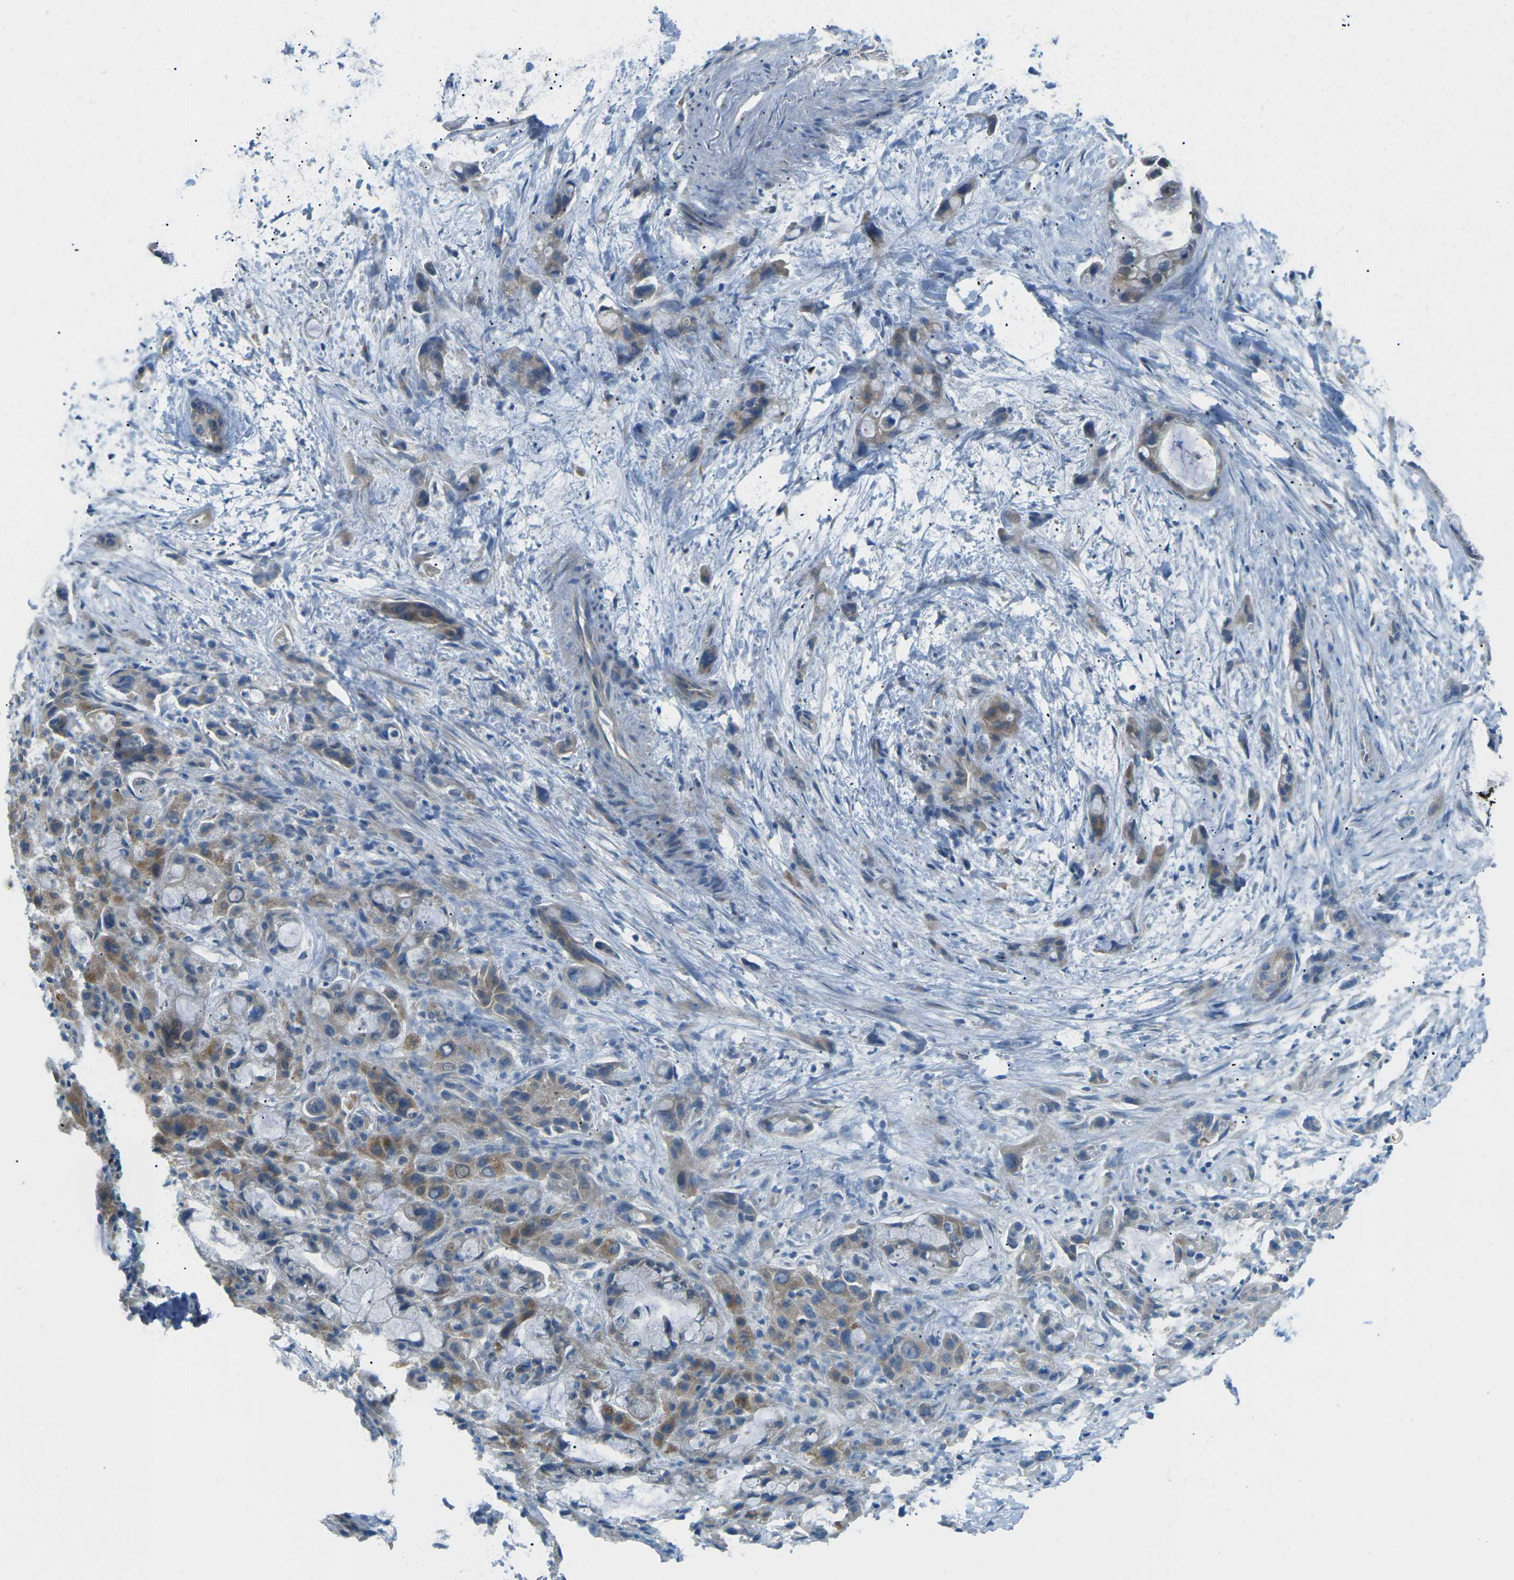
{"staining": {"intensity": "moderate", "quantity": "<25%", "location": "cytoplasmic/membranous"}, "tissue": "liver cancer", "cell_type": "Tumor cells", "image_type": "cancer", "snomed": [{"axis": "morphology", "description": "Cholangiocarcinoma"}, {"axis": "topography", "description": "Liver"}], "caption": "Immunohistochemical staining of liver cancer shows low levels of moderate cytoplasmic/membranous positivity in approximately <25% of tumor cells.", "gene": "MYLK4", "patient": {"sex": "female", "age": 72}}